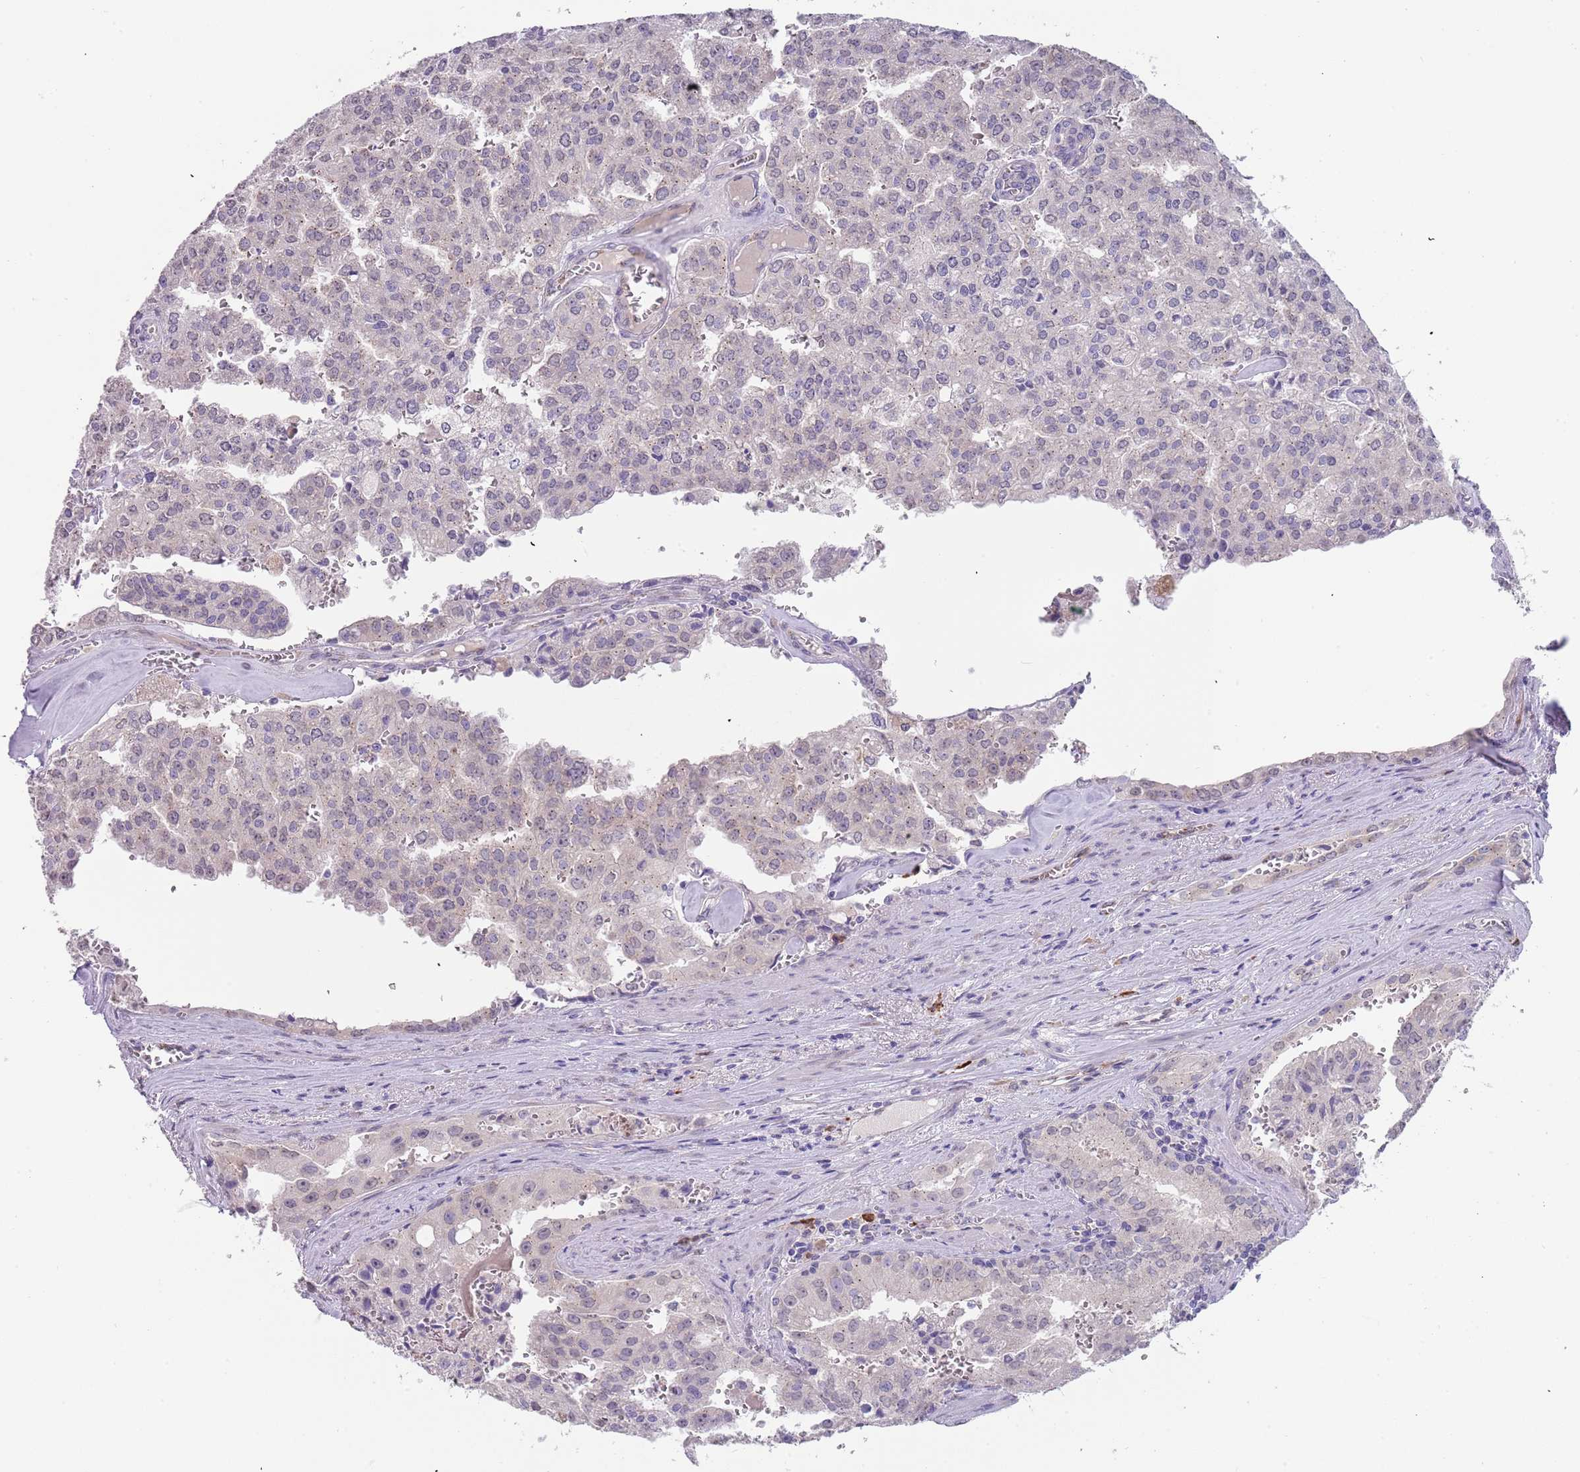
{"staining": {"intensity": "negative", "quantity": "none", "location": "none"}, "tissue": "prostate cancer", "cell_type": "Tumor cells", "image_type": "cancer", "snomed": [{"axis": "morphology", "description": "Adenocarcinoma, High grade"}, {"axis": "topography", "description": "Prostate"}], "caption": "The photomicrograph reveals no significant expression in tumor cells of adenocarcinoma (high-grade) (prostate).", "gene": "TNRC6C", "patient": {"sex": "male", "age": 68}}